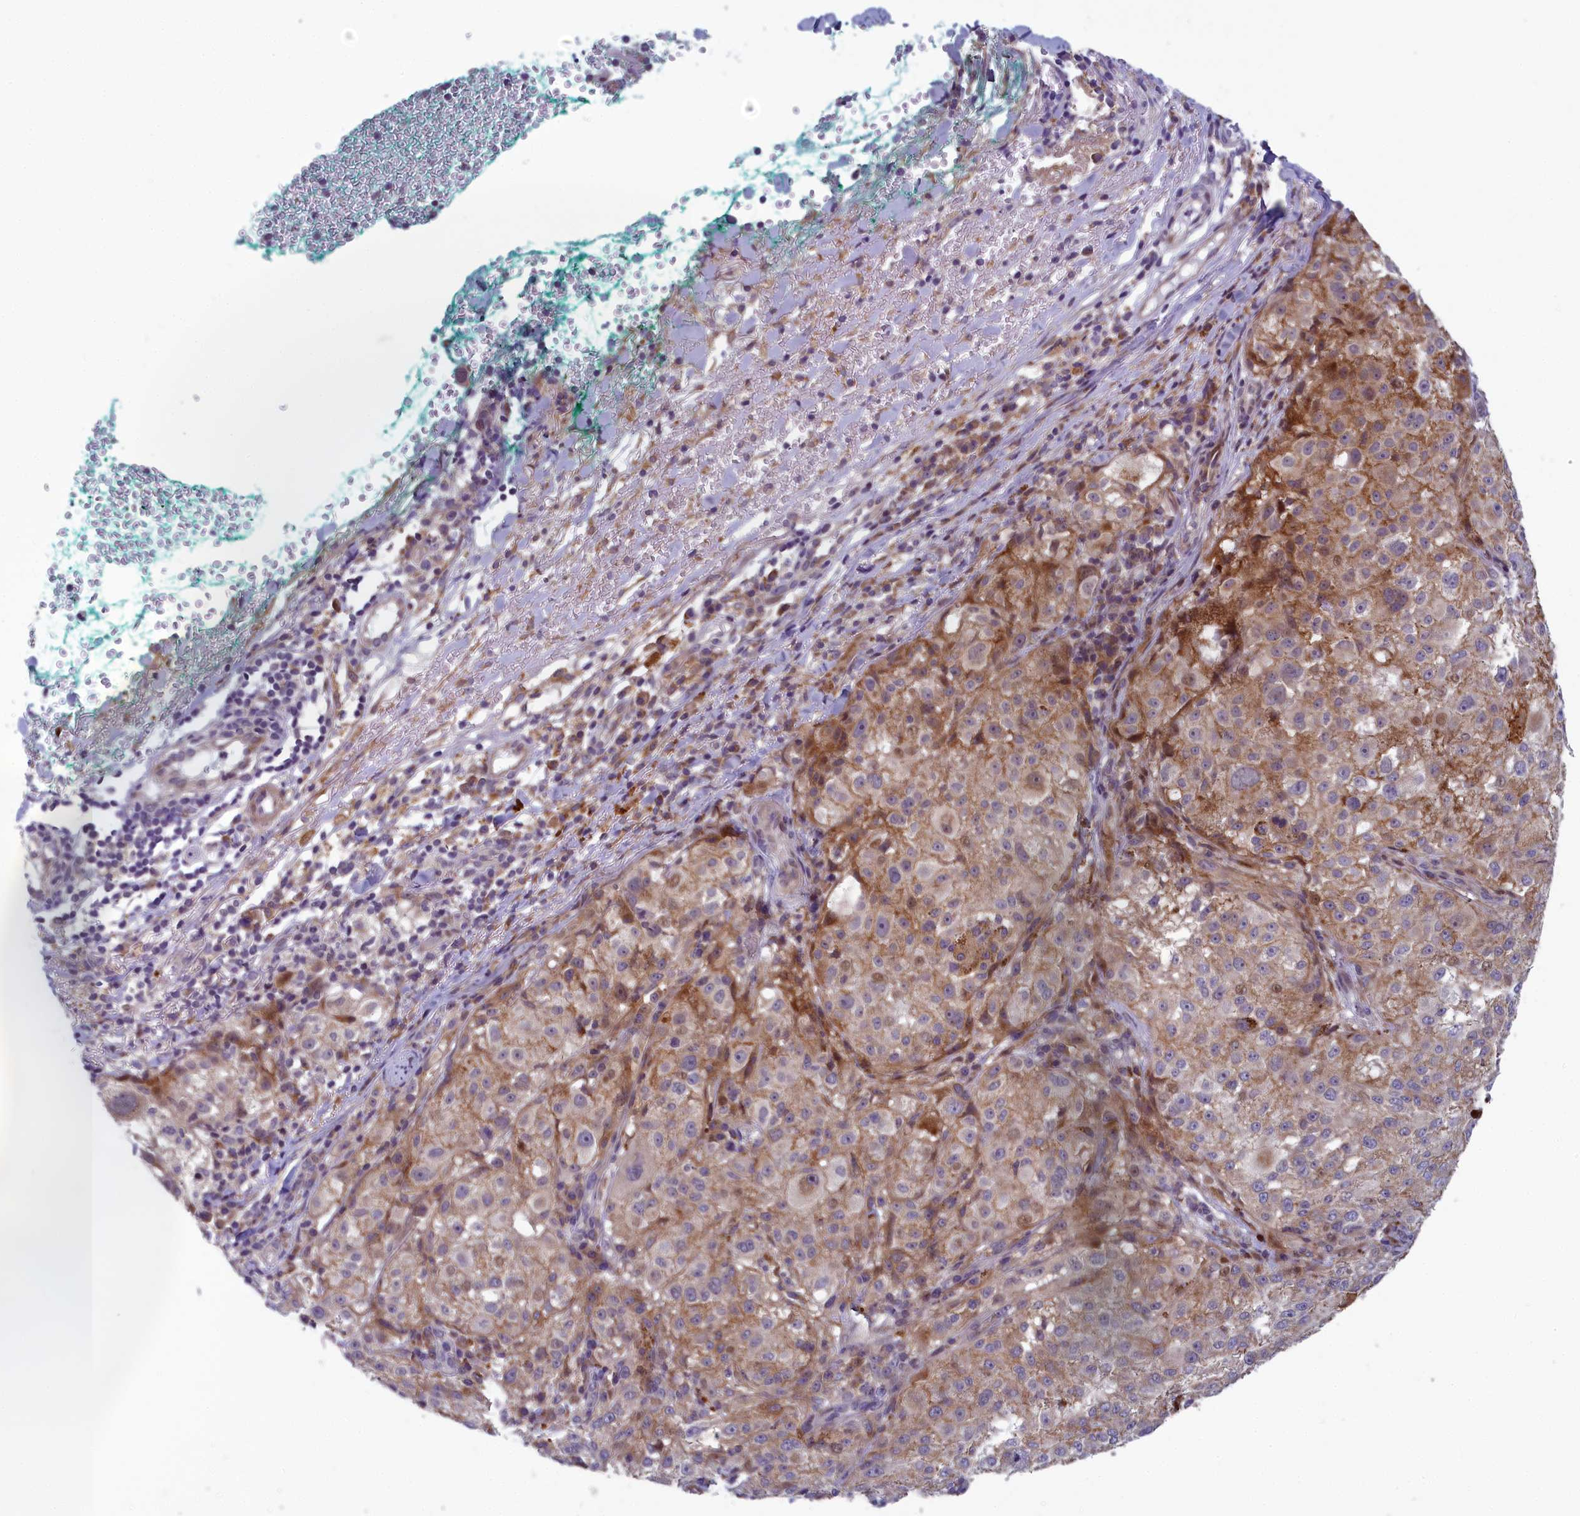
{"staining": {"intensity": "moderate", "quantity": "<25%", "location": "cytoplasmic/membranous"}, "tissue": "melanoma", "cell_type": "Tumor cells", "image_type": "cancer", "snomed": [{"axis": "morphology", "description": "Necrosis, NOS"}, {"axis": "morphology", "description": "Malignant melanoma, NOS"}, {"axis": "topography", "description": "Skin"}], "caption": "An image of human melanoma stained for a protein reveals moderate cytoplasmic/membranous brown staining in tumor cells.", "gene": "ANKRD39", "patient": {"sex": "female", "age": 87}}